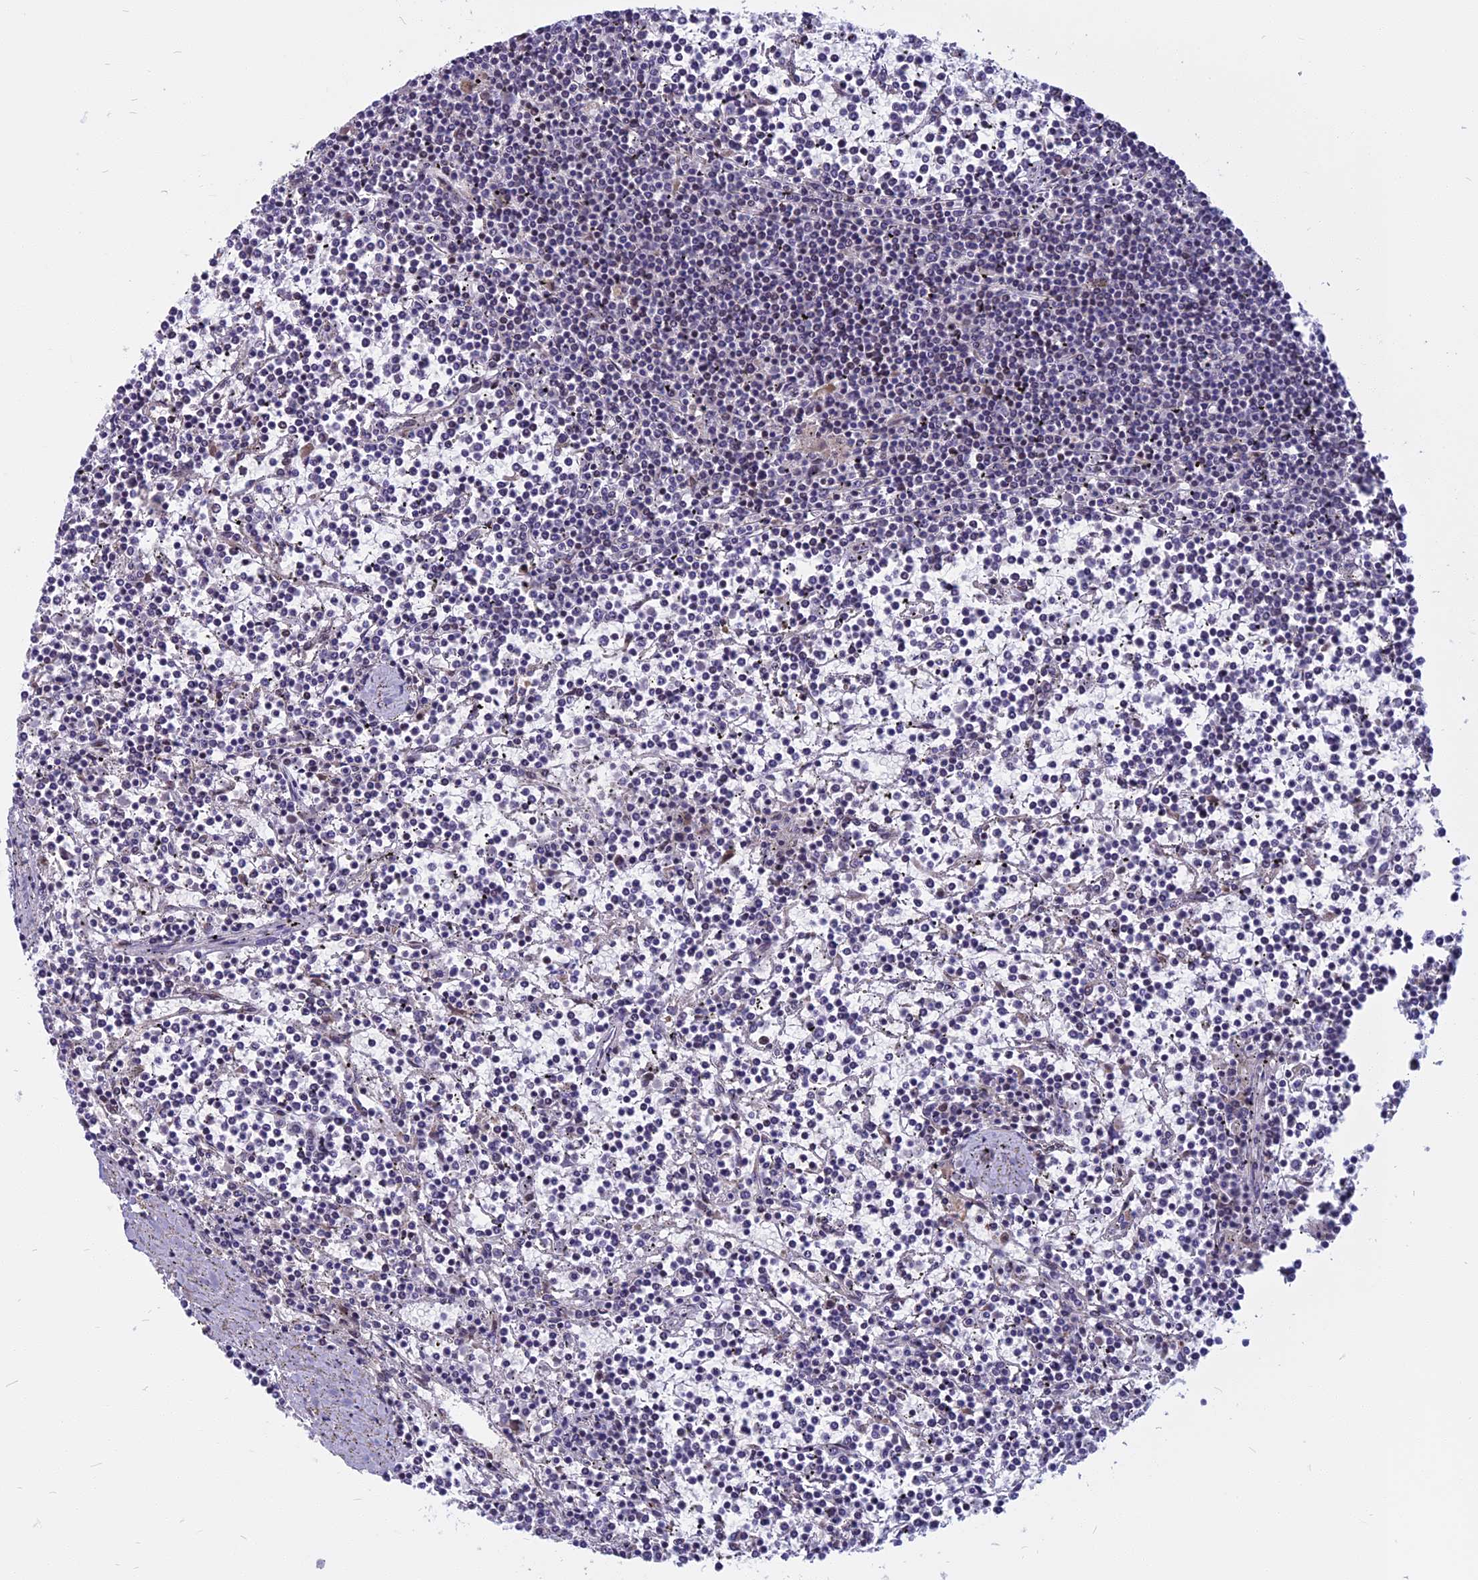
{"staining": {"intensity": "negative", "quantity": "none", "location": "none"}, "tissue": "lymphoma", "cell_type": "Tumor cells", "image_type": "cancer", "snomed": [{"axis": "morphology", "description": "Malignant lymphoma, non-Hodgkin's type, Low grade"}, {"axis": "topography", "description": "Spleen"}], "caption": "The histopathology image demonstrates no significant staining in tumor cells of low-grade malignant lymphoma, non-Hodgkin's type. (Brightfield microscopy of DAB immunohistochemistry (IHC) at high magnification).", "gene": "CCDC113", "patient": {"sex": "female", "age": 19}}